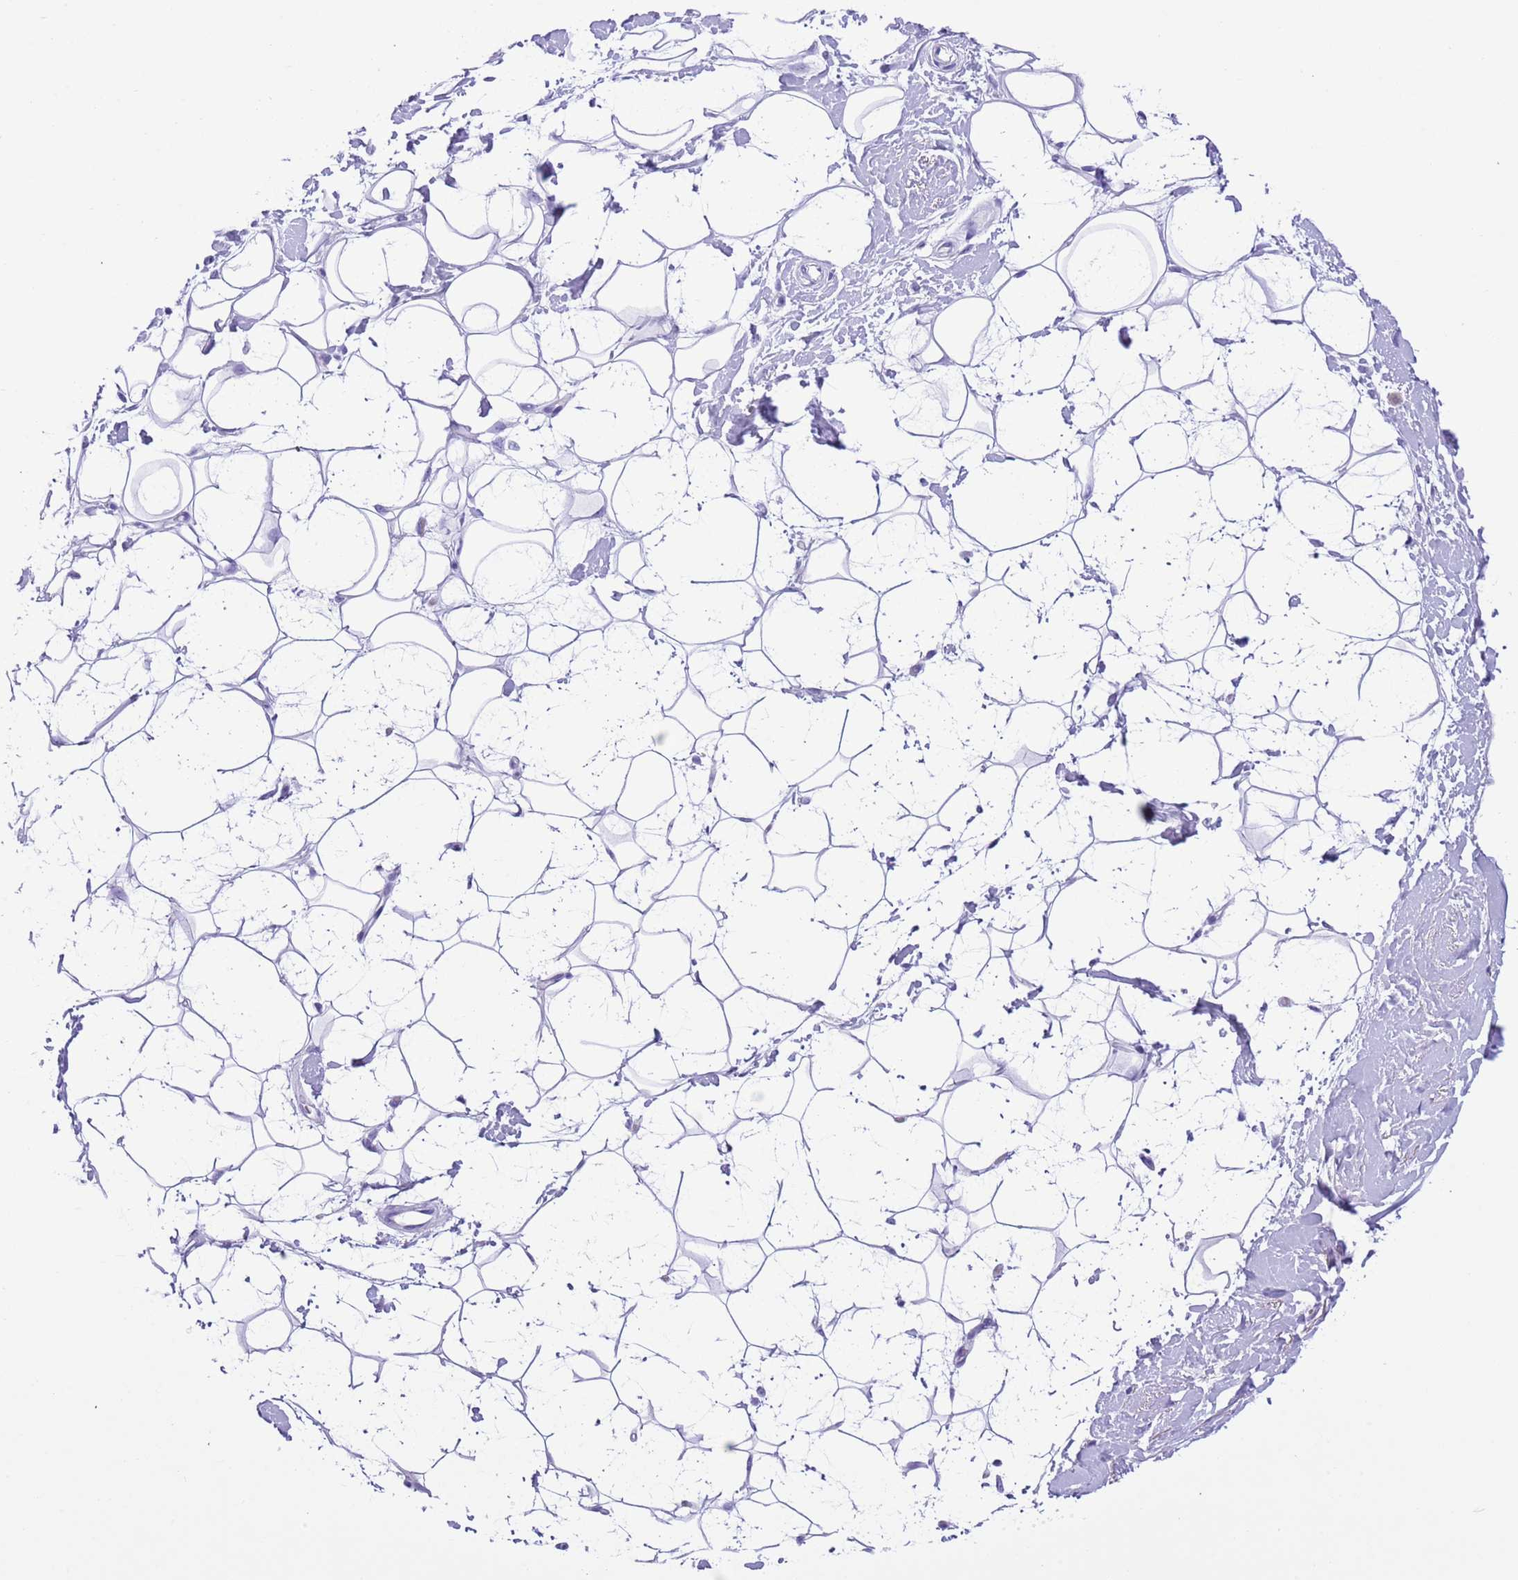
{"staining": {"intensity": "negative", "quantity": "none", "location": "none"}, "tissue": "adipose tissue", "cell_type": "Adipocytes", "image_type": "normal", "snomed": [{"axis": "morphology", "description": "Normal tissue, NOS"}, {"axis": "topography", "description": "Breast"}], "caption": "Immunohistochemistry photomicrograph of benign adipose tissue stained for a protein (brown), which exhibits no expression in adipocytes.", "gene": "TBC1D10B", "patient": {"sex": "female", "age": 26}}